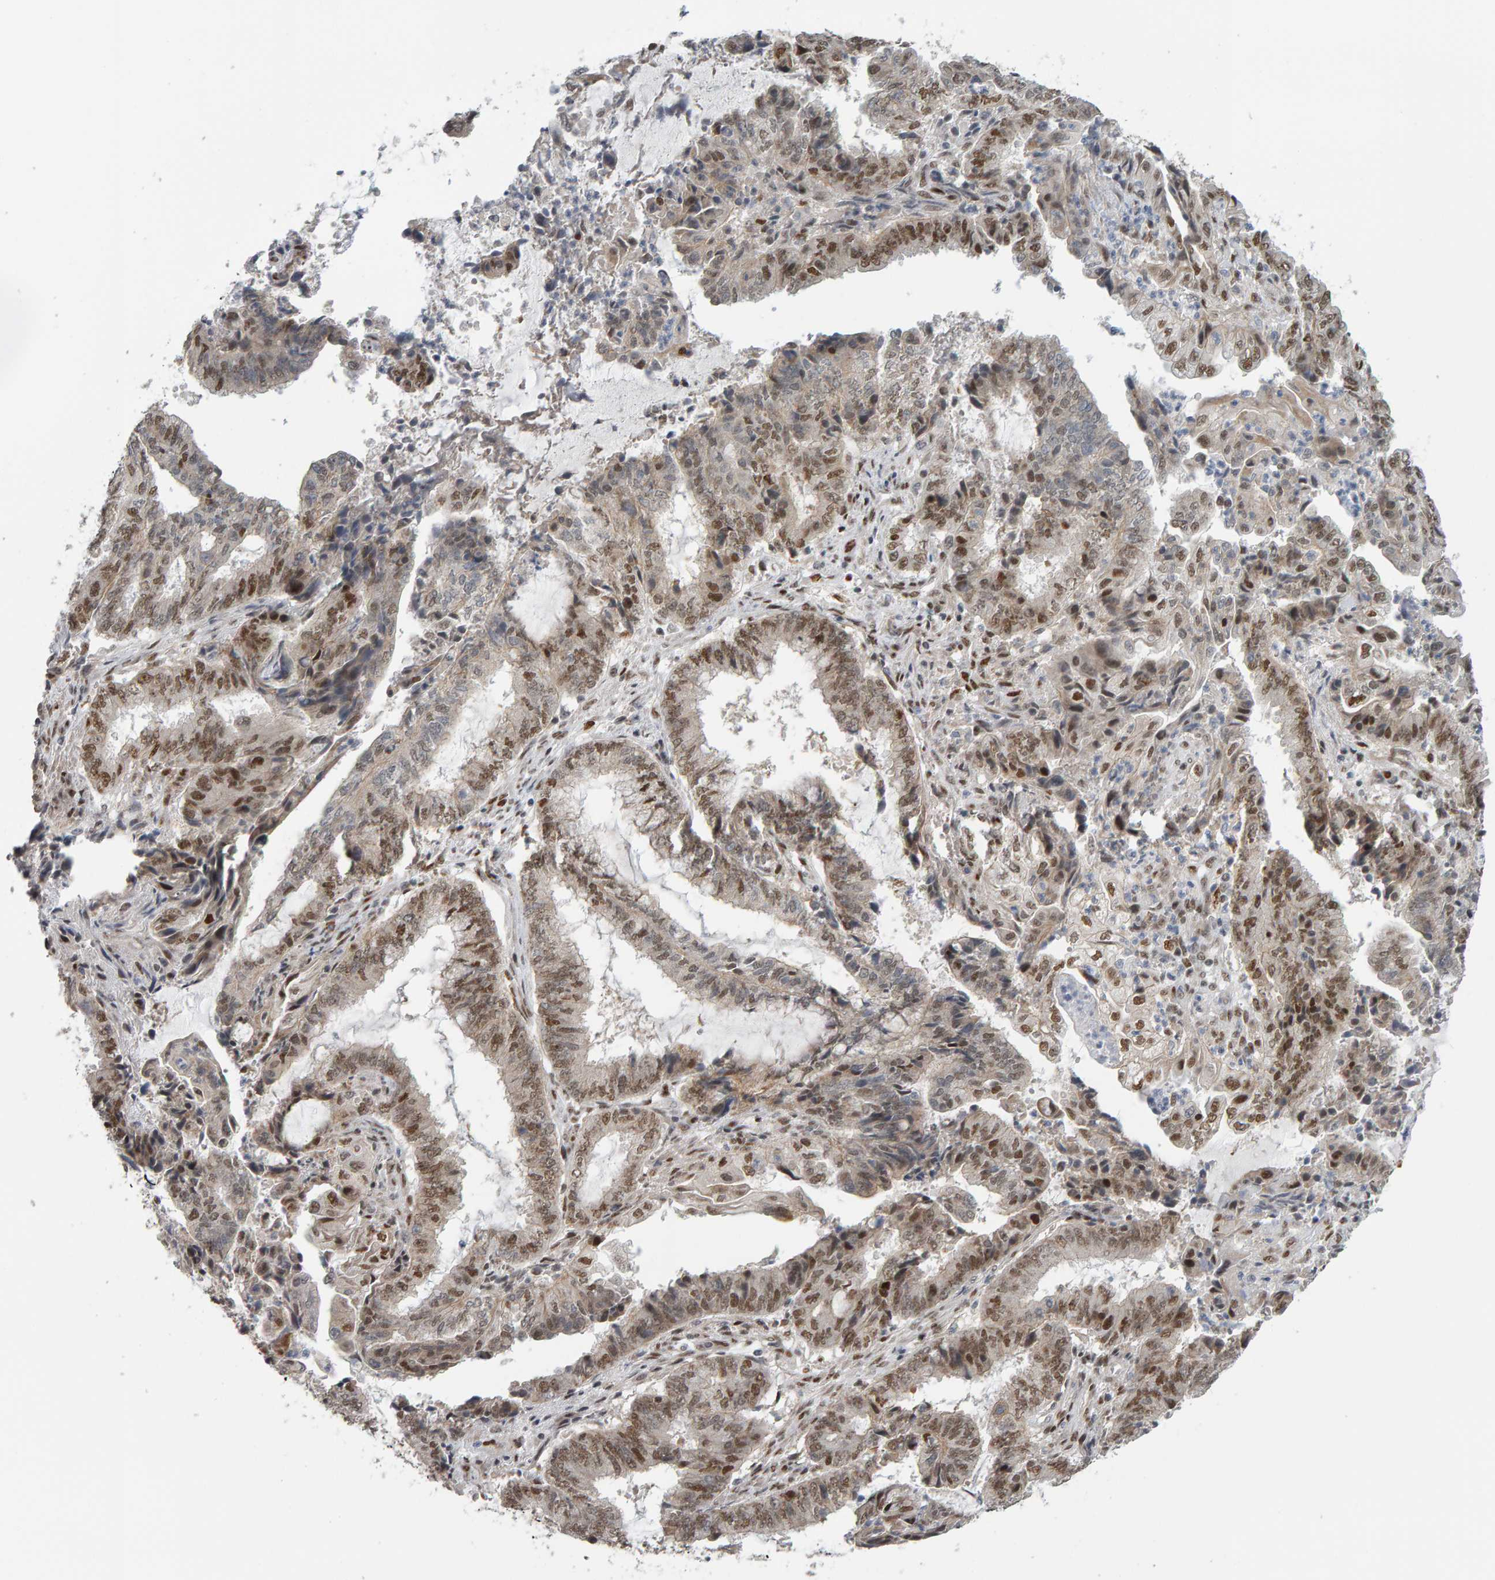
{"staining": {"intensity": "moderate", "quantity": ">75%", "location": "nuclear"}, "tissue": "endometrial cancer", "cell_type": "Tumor cells", "image_type": "cancer", "snomed": [{"axis": "morphology", "description": "Adenocarcinoma, NOS"}, {"axis": "topography", "description": "Endometrium"}], "caption": "Tumor cells display moderate nuclear expression in about >75% of cells in endometrial cancer (adenocarcinoma).", "gene": "ATF7IP", "patient": {"sex": "female", "age": 51}}